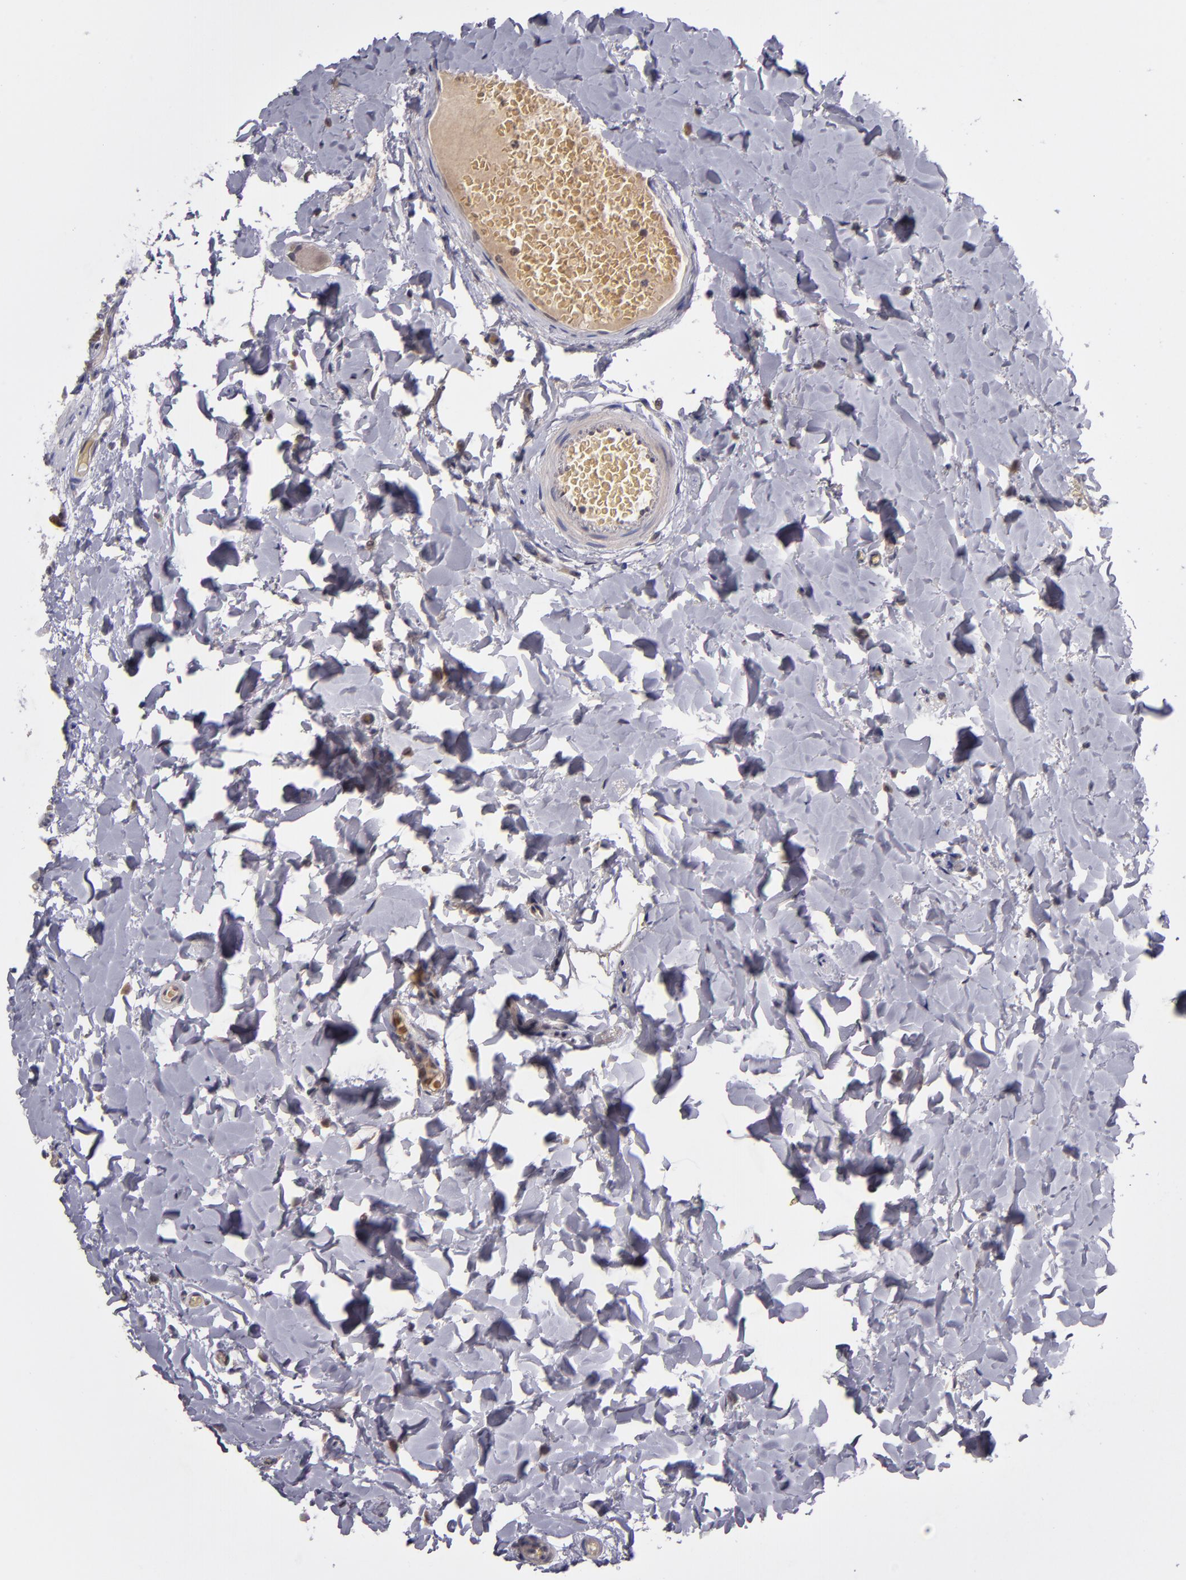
{"staining": {"intensity": "negative", "quantity": "none", "location": "none"}, "tissue": "colon", "cell_type": "Endothelial cells", "image_type": "normal", "snomed": [{"axis": "morphology", "description": "Normal tissue, NOS"}, {"axis": "topography", "description": "Smooth muscle"}, {"axis": "topography", "description": "Colon"}], "caption": "Immunohistochemistry (IHC) image of benign colon: human colon stained with DAB reveals no significant protein expression in endothelial cells.", "gene": "CDC7", "patient": {"sex": "male", "age": 67}}